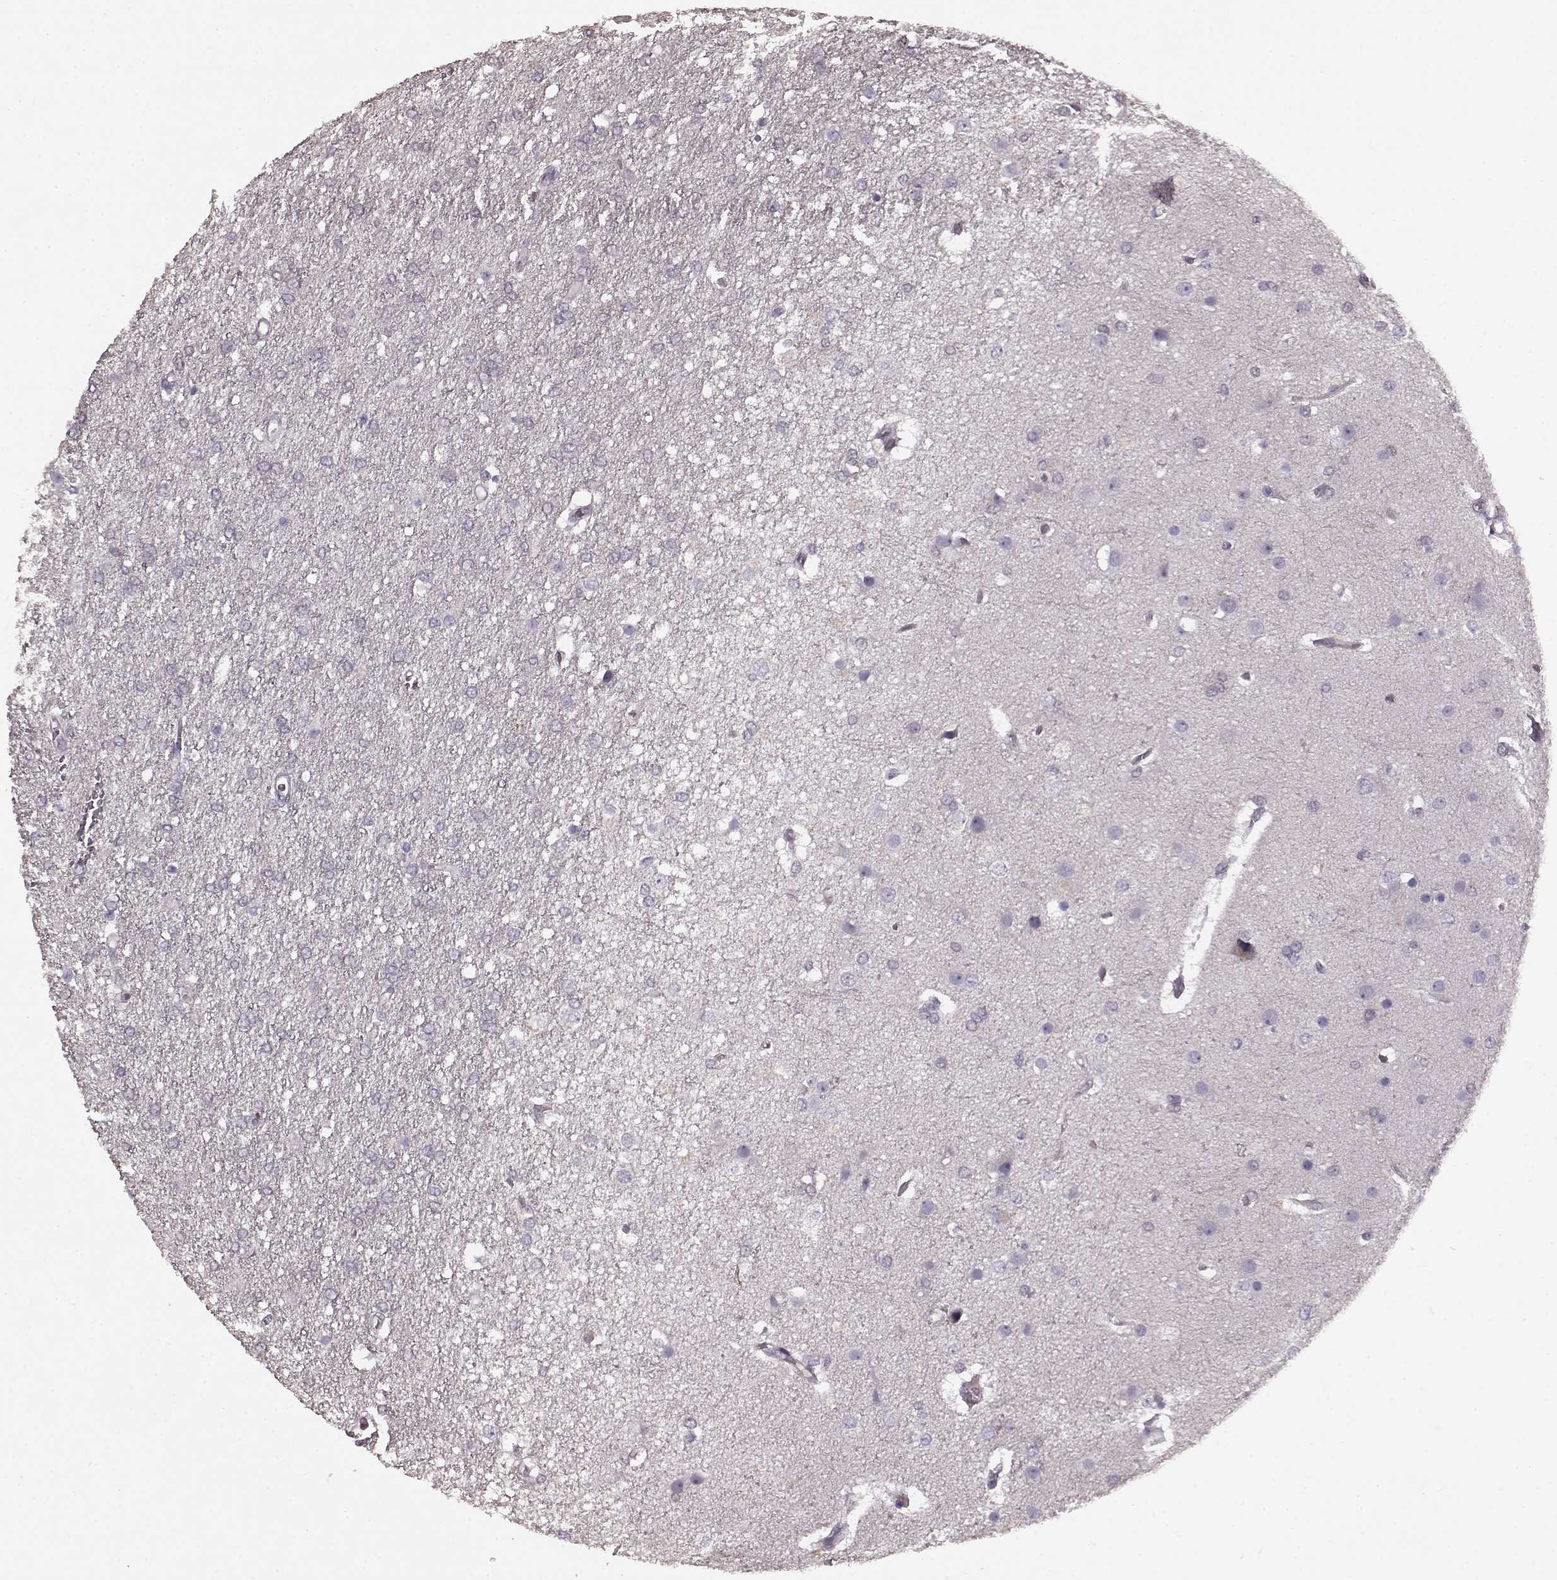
{"staining": {"intensity": "negative", "quantity": "none", "location": "none"}, "tissue": "glioma", "cell_type": "Tumor cells", "image_type": "cancer", "snomed": [{"axis": "morphology", "description": "Glioma, malignant, High grade"}, {"axis": "topography", "description": "Brain"}], "caption": "Immunohistochemical staining of high-grade glioma (malignant) displays no significant expression in tumor cells. Nuclei are stained in blue.", "gene": "PDCD1", "patient": {"sex": "female", "age": 61}}